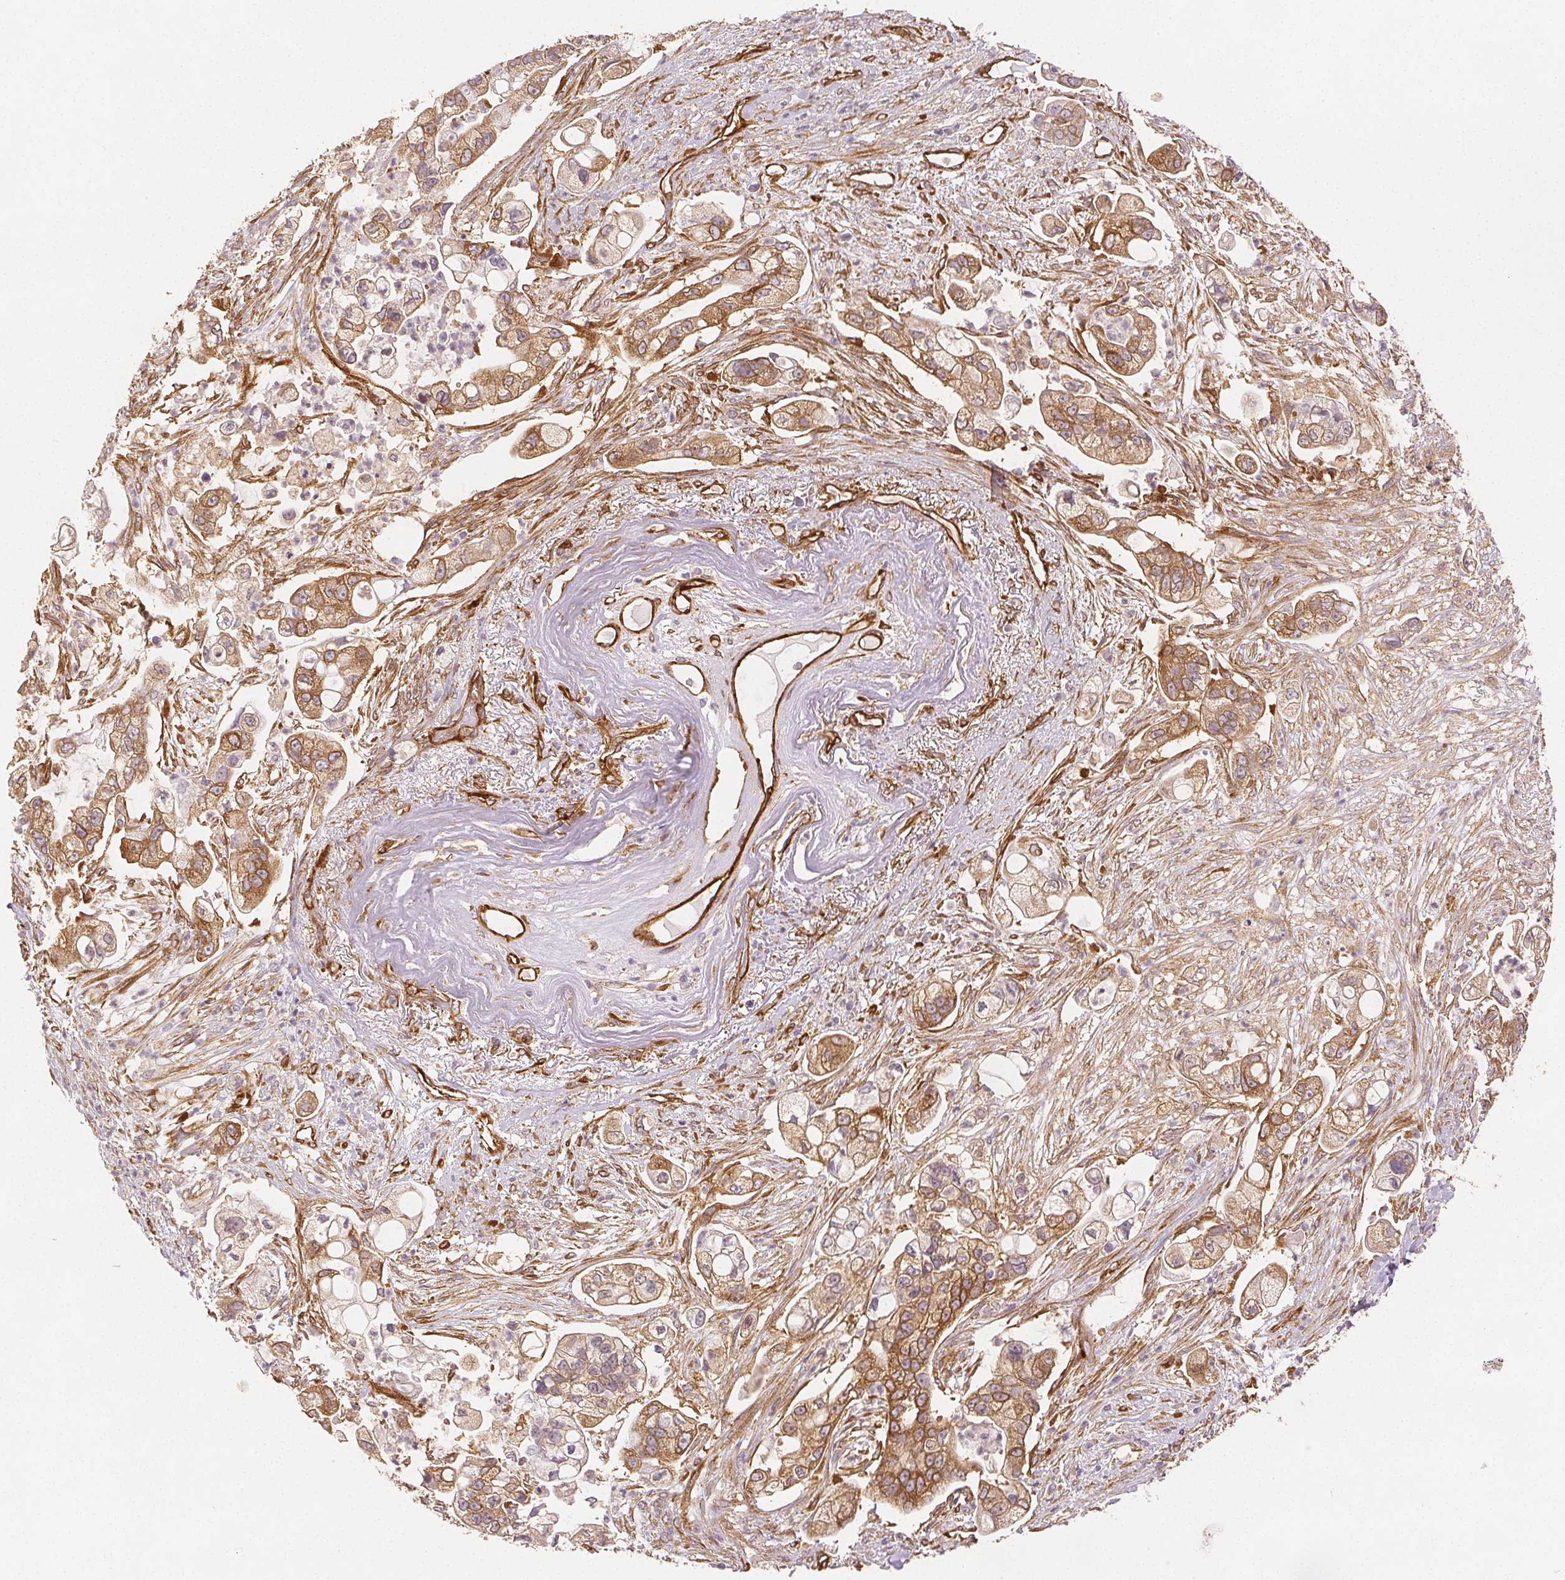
{"staining": {"intensity": "moderate", "quantity": ">75%", "location": "cytoplasmic/membranous"}, "tissue": "pancreatic cancer", "cell_type": "Tumor cells", "image_type": "cancer", "snomed": [{"axis": "morphology", "description": "Adenocarcinoma, NOS"}, {"axis": "topography", "description": "Pancreas"}], "caption": "Pancreatic adenocarcinoma stained for a protein (brown) exhibits moderate cytoplasmic/membranous positive expression in approximately >75% of tumor cells.", "gene": "DIAPH2", "patient": {"sex": "female", "age": 69}}